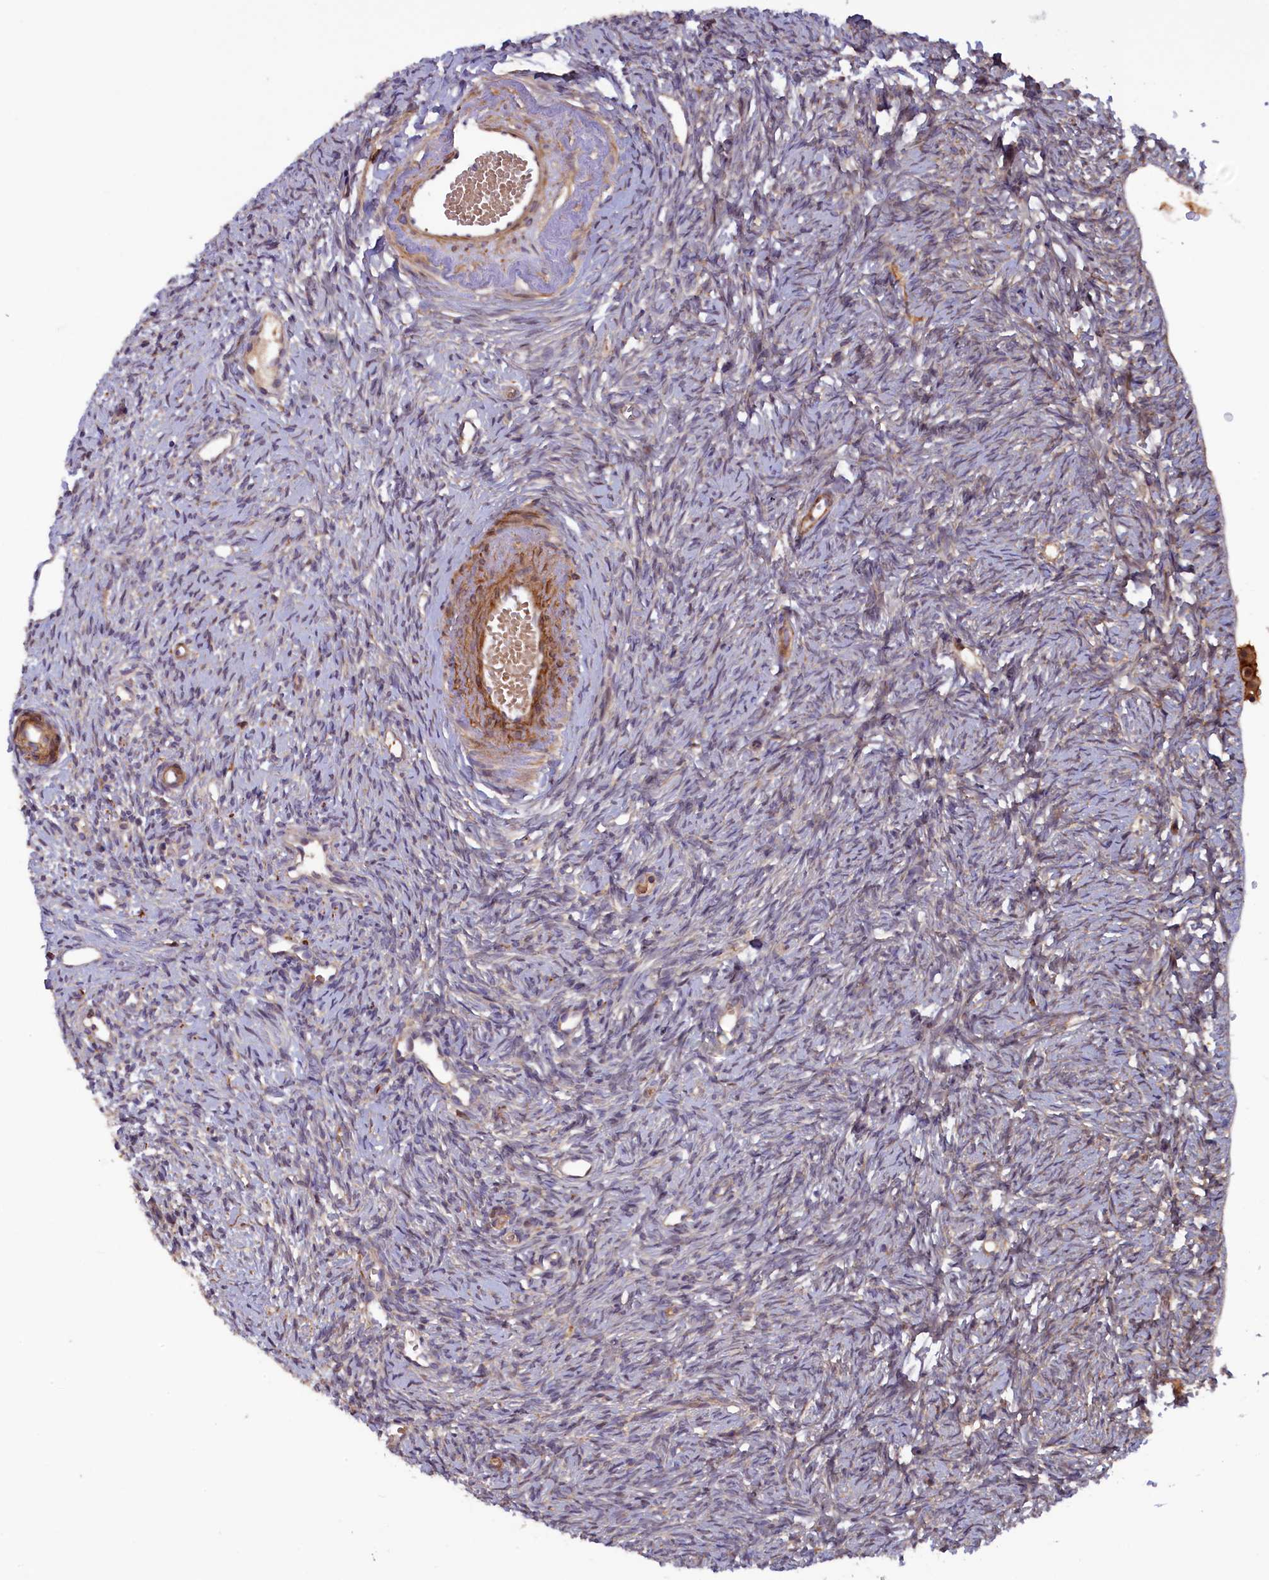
{"staining": {"intensity": "moderate", "quantity": "<25%", "location": "cytoplasmic/membranous"}, "tissue": "ovary", "cell_type": "Follicle cells", "image_type": "normal", "snomed": [{"axis": "morphology", "description": "Normal tissue, NOS"}, {"axis": "topography", "description": "Ovary"}], "caption": "The photomicrograph exhibits staining of benign ovary, revealing moderate cytoplasmic/membranous protein positivity (brown color) within follicle cells.", "gene": "FERMT1", "patient": {"sex": "female", "age": 51}}